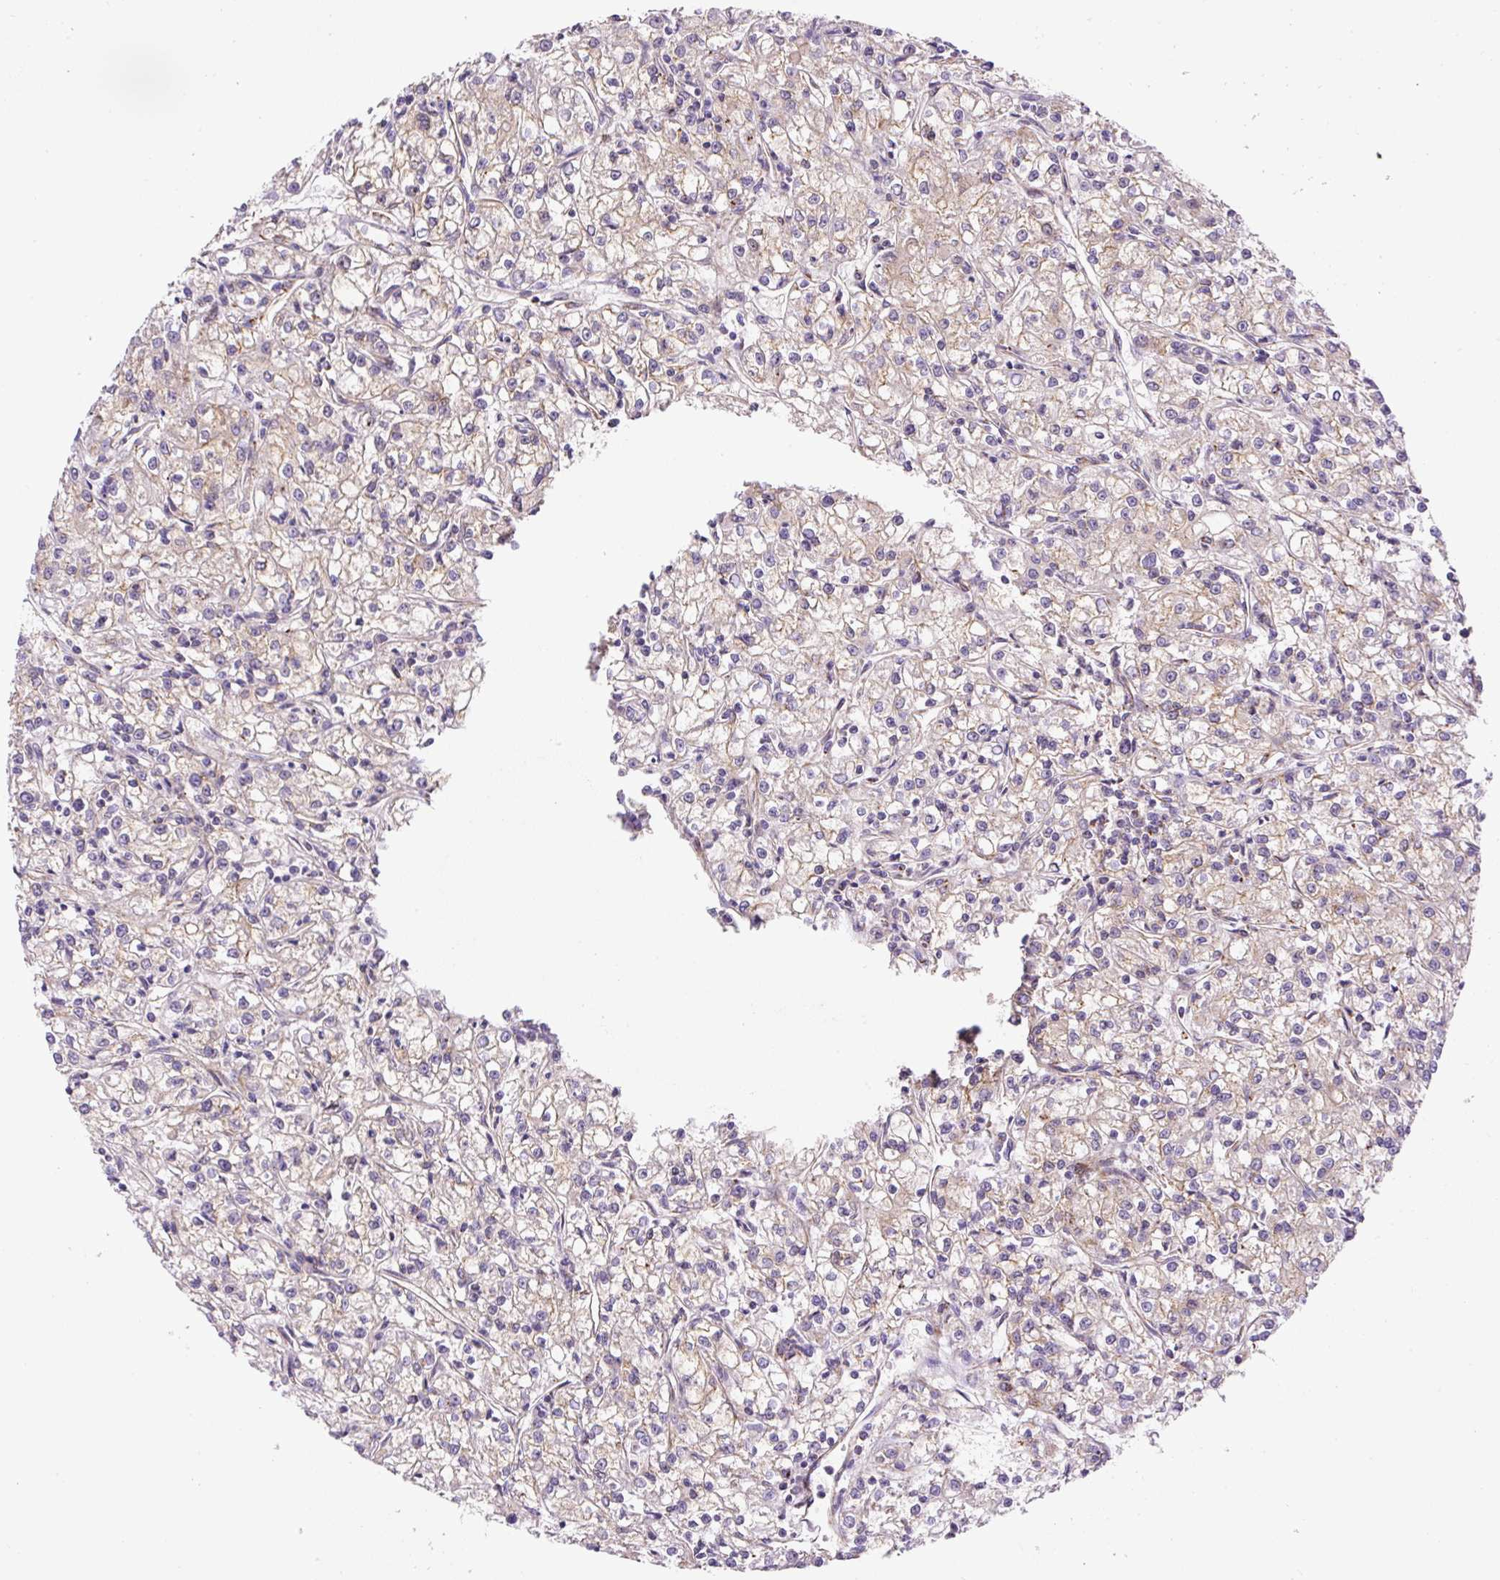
{"staining": {"intensity": "weak", "quantity": "25%-75%", "location": "cytoplasmic/membranous"}, "tissue": "renal cancer", "cell_type": "Tumor cells", "image_type": "cancer", "snomed": [{"axis": "morphology", "description": "Adenocarcinoma, NOS"}, {"axis": "topography", "description": "Kidney"}], "caption": "Adenocarcinoma (renal) was stained to show a protein in brown. There is low levels of weak cytoplasmic/membranous expression in approximately 25%-75% of tumor cells.", "gene": "RNF170", "patient": {"sex": "female", "age": 59}}